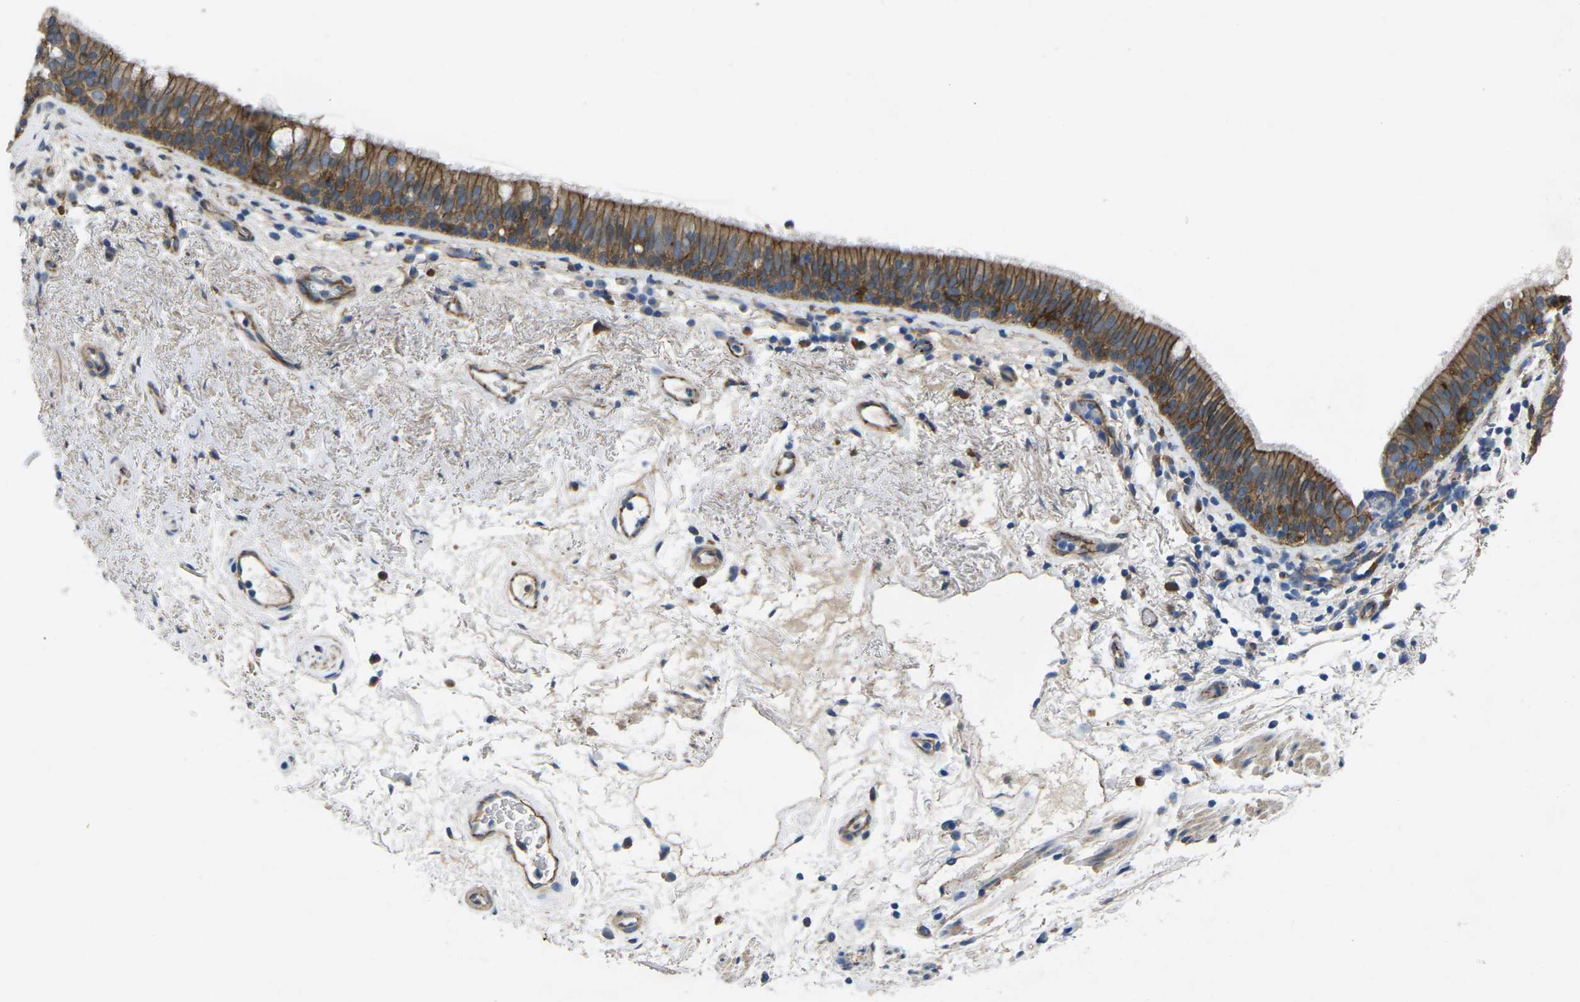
{"staining": {"intensity": "strong", "quantity": ">75%", "location": "cytoplasmic/membranous"}, "tissue": "bronchus", "cell_type": "Respiratory epithelial cells", "image_type": "normal", "snomed": [{"axis": "morphology", "description": "Normal tissue, NOS"}, {"axis": "morphology", "description": "Inflammation, NOS"}, {"axis": "topography", "description": "Cartilage tissue"}, {"axis": "topography", "description": "Bronchus"}], "caption": "The histopathology image shows staining of normal bronchus, revealing strong cytoplasmic/membranous protein expression (brown color) within respiratory epithelial cells.", "gene": "CTNND1", "patient": {"sex": "male", "age": 77}}